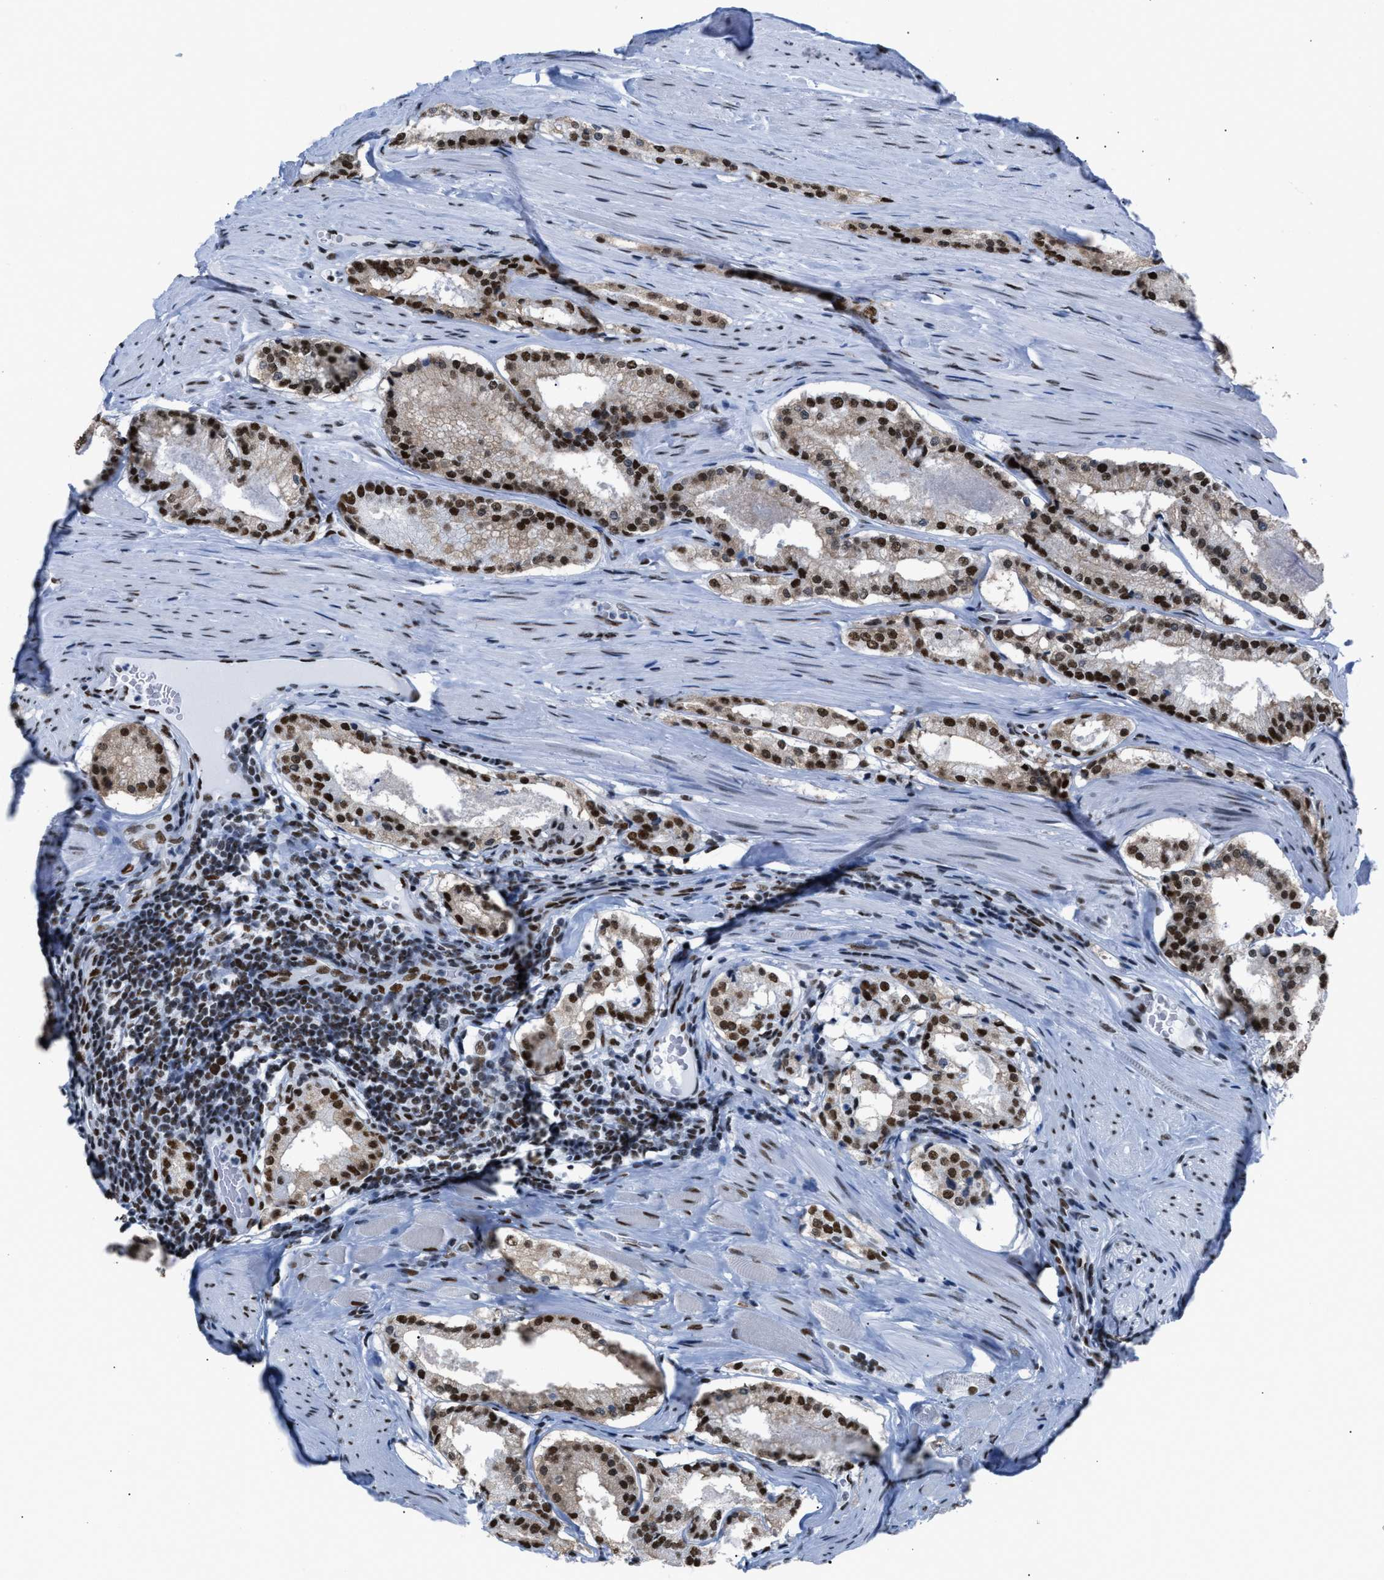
{"staining": {"intensity": "strong", "quantity": ">75%", "location": "nuclear"}, "tissue": "prostate cancer", "cell_type": "Tumor cells", "image_type": "cancer", "snomed": [{"axis": "morphology", "description": "Adenocarcinoma, Low grade"}, {"axis": "topography", "description": "Prostate"}], "caption": "Prostate adenocarcinoma (low-grade) stained for a protein displays strong nuclear positivity in tumor cells.", "gene": "CCAR2", "patient": {"sex": "male", "age": 63}}